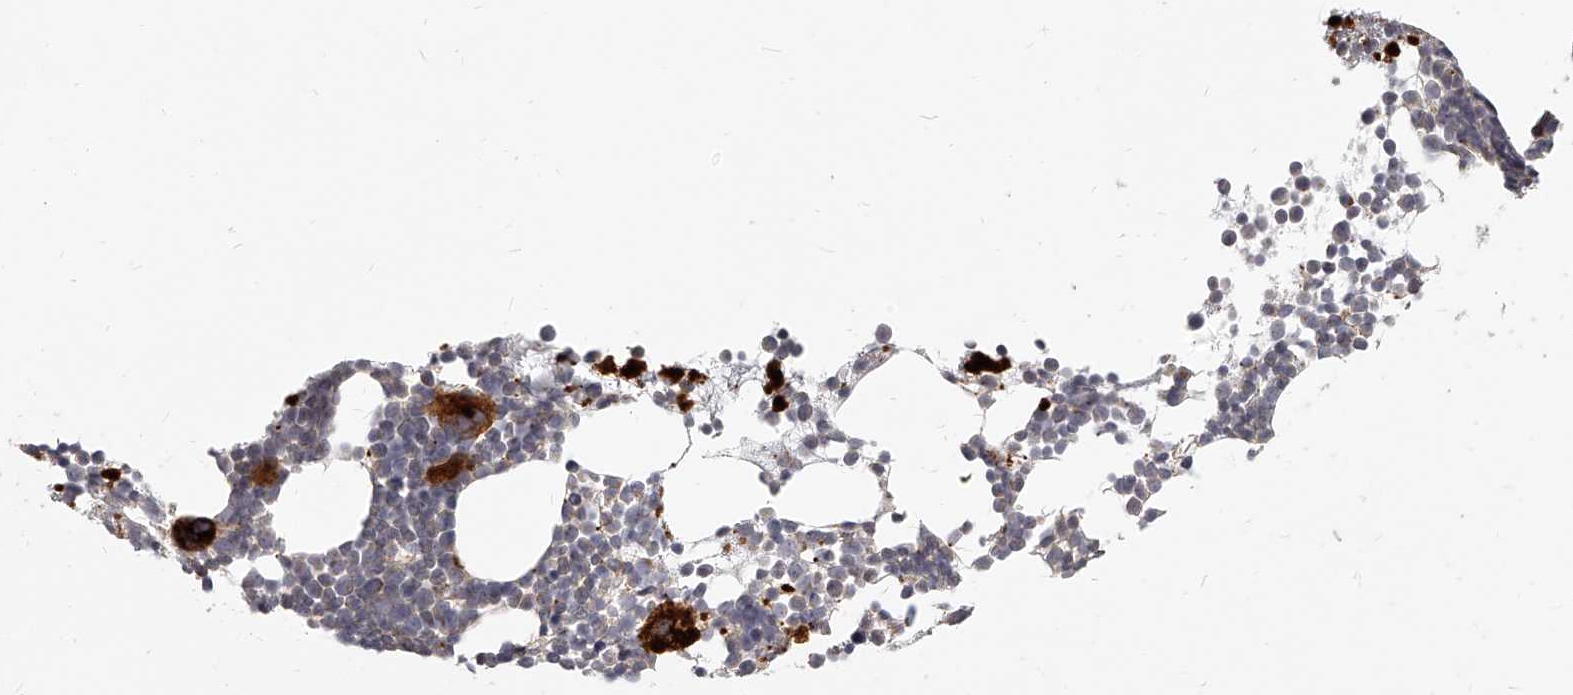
{"staining": {"intensity": "strong", "quantity": "<25%", "location": "cytoplasmic/membranous"}, "tissue": "bone marrow", "cell_type": "Hematopoietic cells", "image_type": "normal", "snomed": [{"axis": "morphology", "description": "Normal tissue, NOS"}, {"axis": "topography", "description": "Bone marrow"}], "caption": "The immunohistochemical stain shows strong cytoplasmic/membranous positivity in hematopoietic cells of benign bone marrow.", "gene": "SLC37A1", "patient": {"sex": "female", "age": 57}}